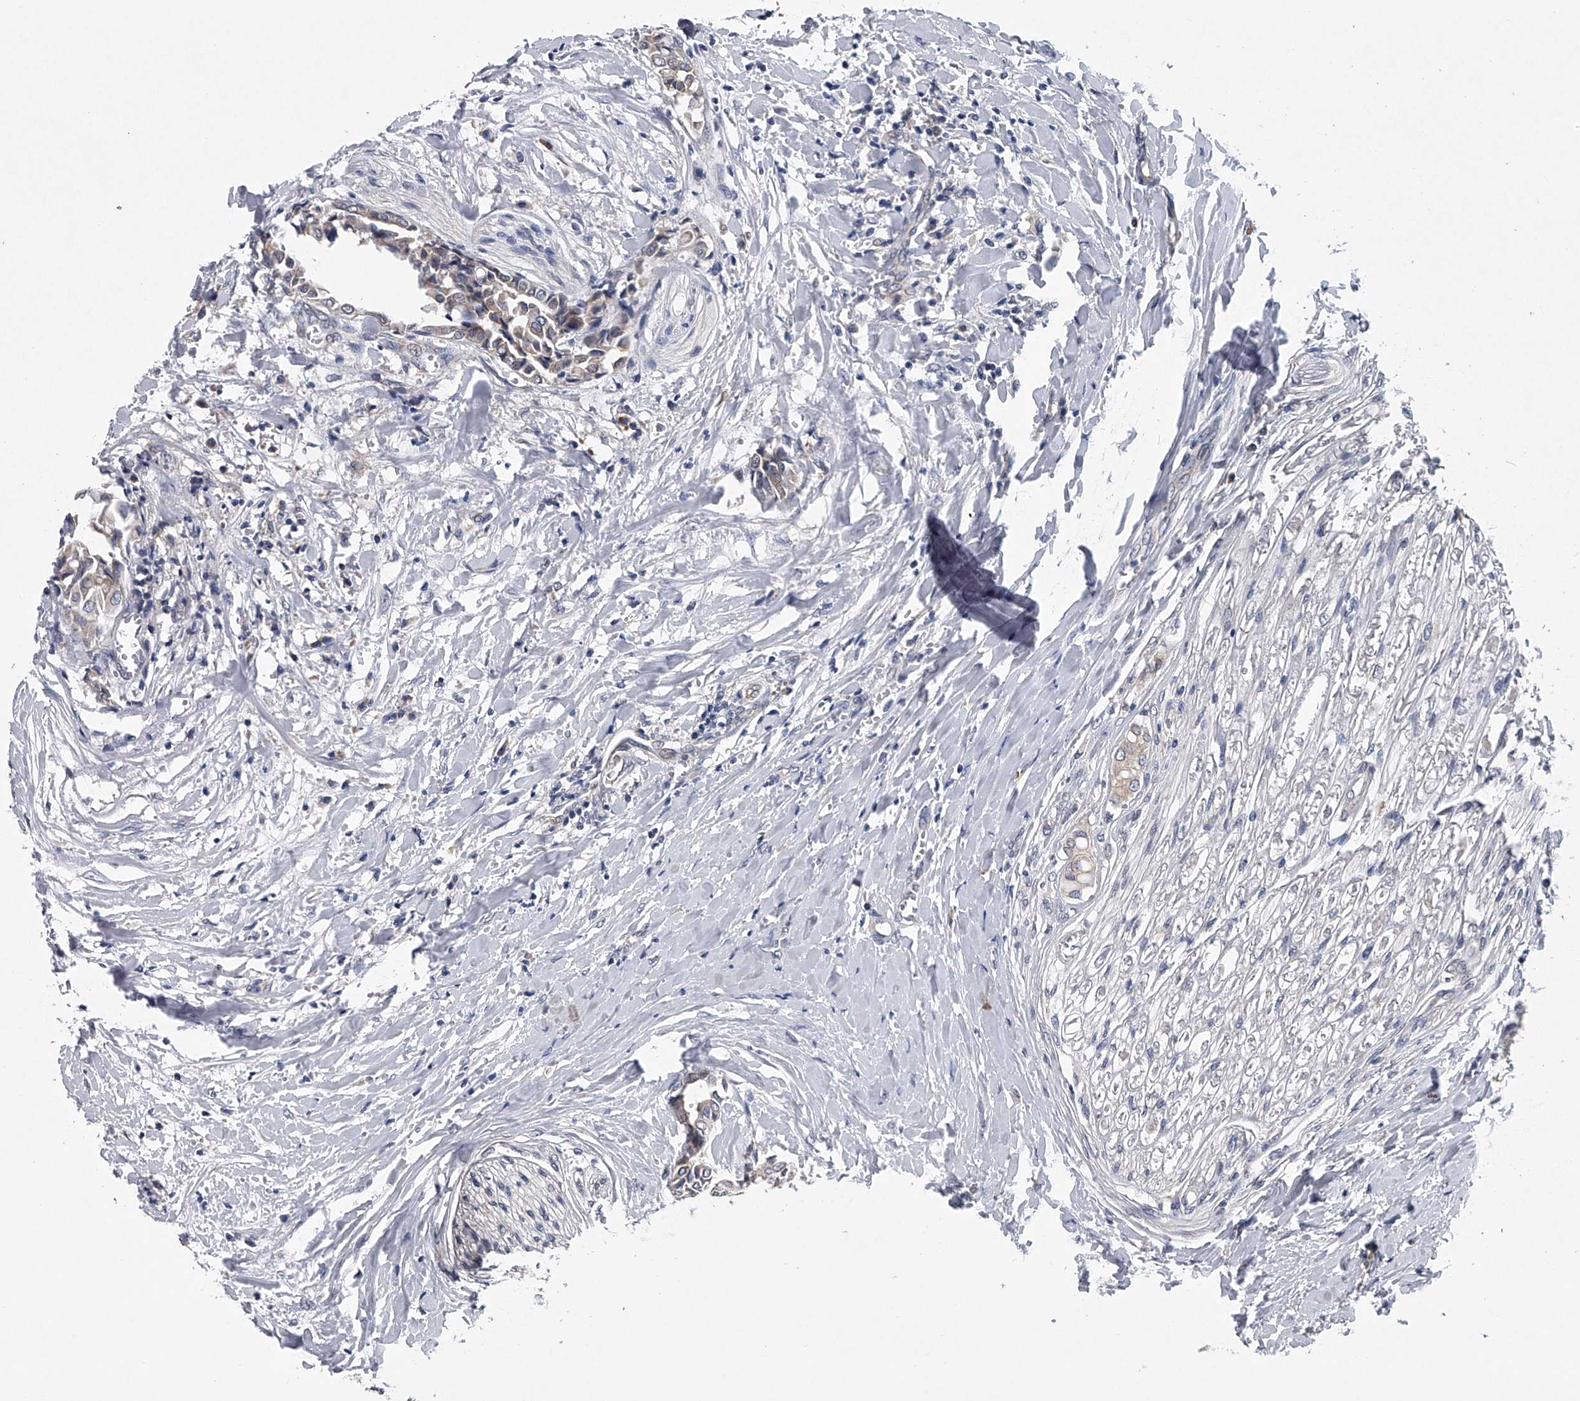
{"staining": {"intensity": "weak", "quantity": ">75%", "location": "cytoplasmic/membranous"}, "tissue": "head and neck cancer", "cell_type": "Tumor cells", "image_type": "cancer", "snomed": [{"axis": "morphology", "description": "Adenocarcinoma, NOS"}, {"axis": "topography", "description": "Salivary gland"}, {"axis": "topography", "description": "Head-Neck"}], "caption": "IHC of human head and neck cancer (adenocarcinoma) reveals low levels of weak cytoplasmic/membranous expression in approximately >75% of tumor cells.", "gene": "RNF5", "patient": {"sex": "female", "age": 59}}